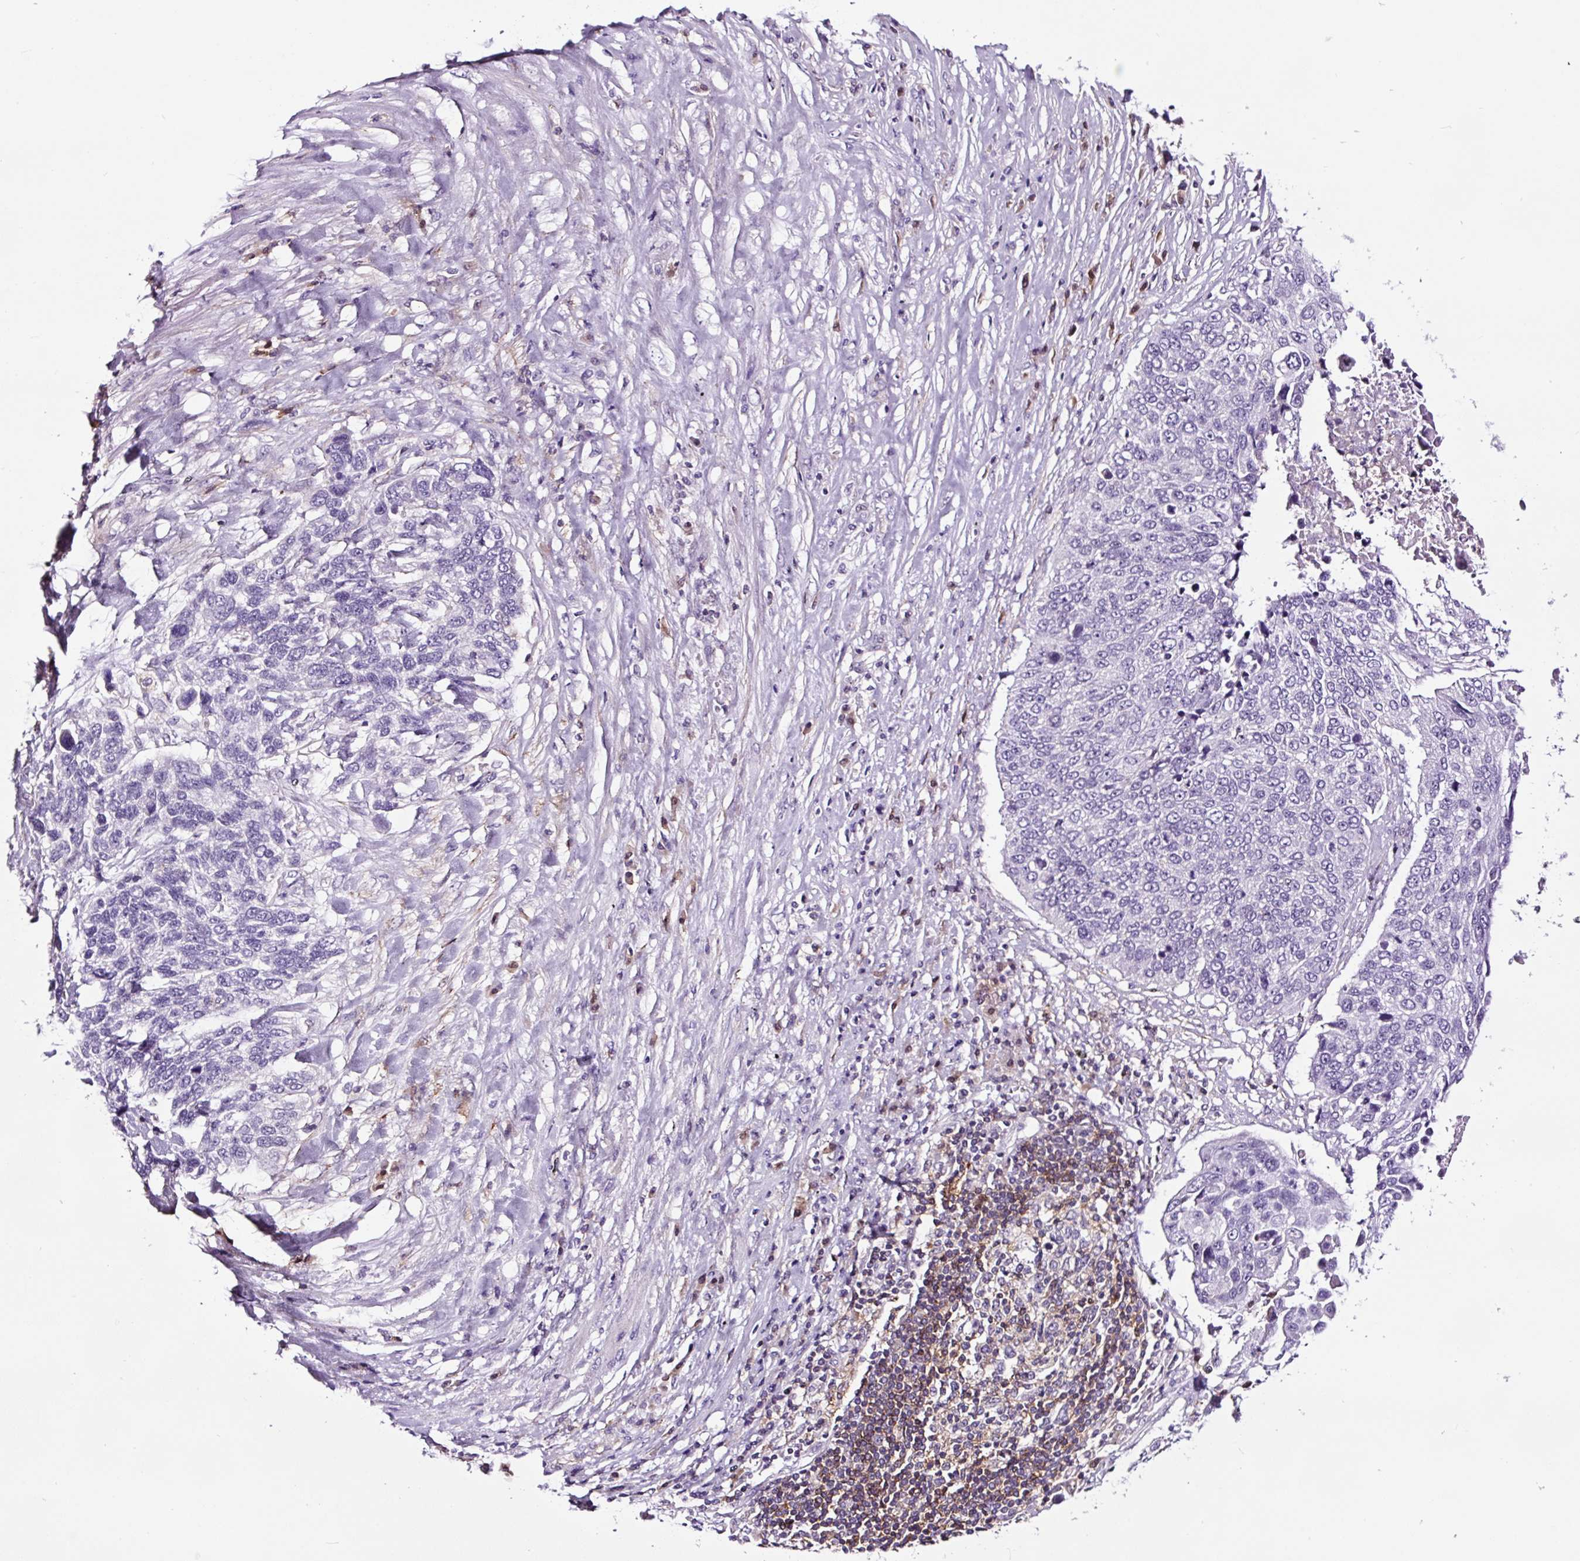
{"staining": {"intensity": "negative", "quantity": "none", "location": "none"}, "tissue": "lung cancer", "cell_type": "Tumor cells", "image_type": "cancer", "snomed": [{"axis": "morphology", "description": "Squamous cell carcinoma, NOS"}, {"axis": "topography", "description": "Lung"}], "caption": "A histopathology image of lung squamous cell carcinoma stained for a protein shows no brown staining in tumor cells. Nuclei are stained in blue.", "gene": "TAFA3", "patient": {"sex": "male", "age": 66}}